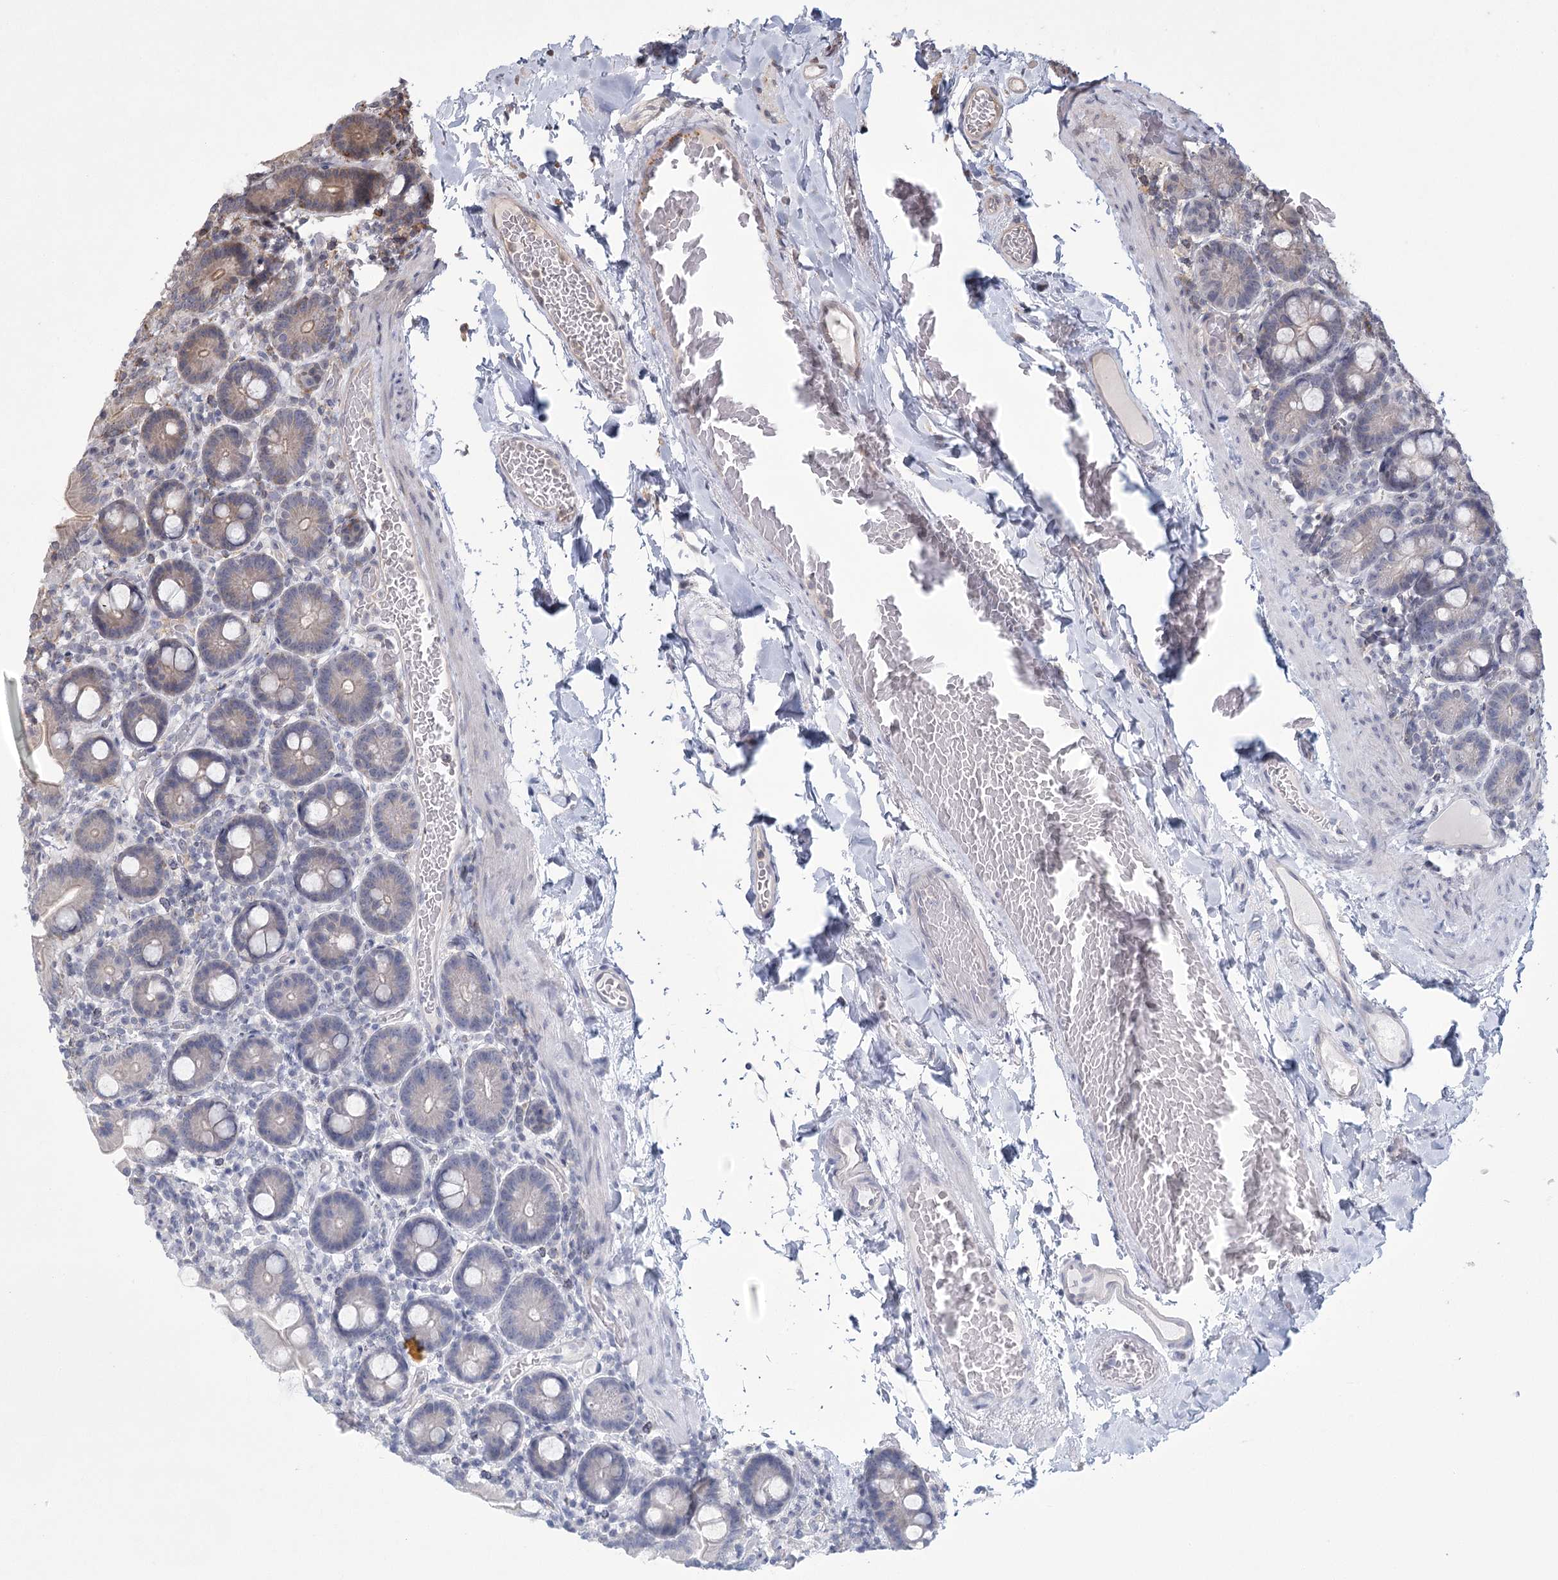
{"staining": {"intensity": "moderate", "quantity": "25%-75%", "location": "cytoplasmic/membranous"}, "tissue": "duodenum", "cell_type": "Glandular cells", "image_type": "normal", "snomed": [{"axis": "morphology", "description": "Normal tissue, NOS"}, {"axis": "topography", "description": "Duodenum"}], "caption": "A brown stain labels moderate cytoplasmic/membranous staining of a protein in glandular cells of benign human duodenum. The protein of interest is stained brown, and the nuclei are stained in blue (DAB (3,3'-diaminobenzidine) IHC with brightfield microscopy, high magnification).", "gene": "MEPE", "patient": {"sex": "male", "age": 55}}